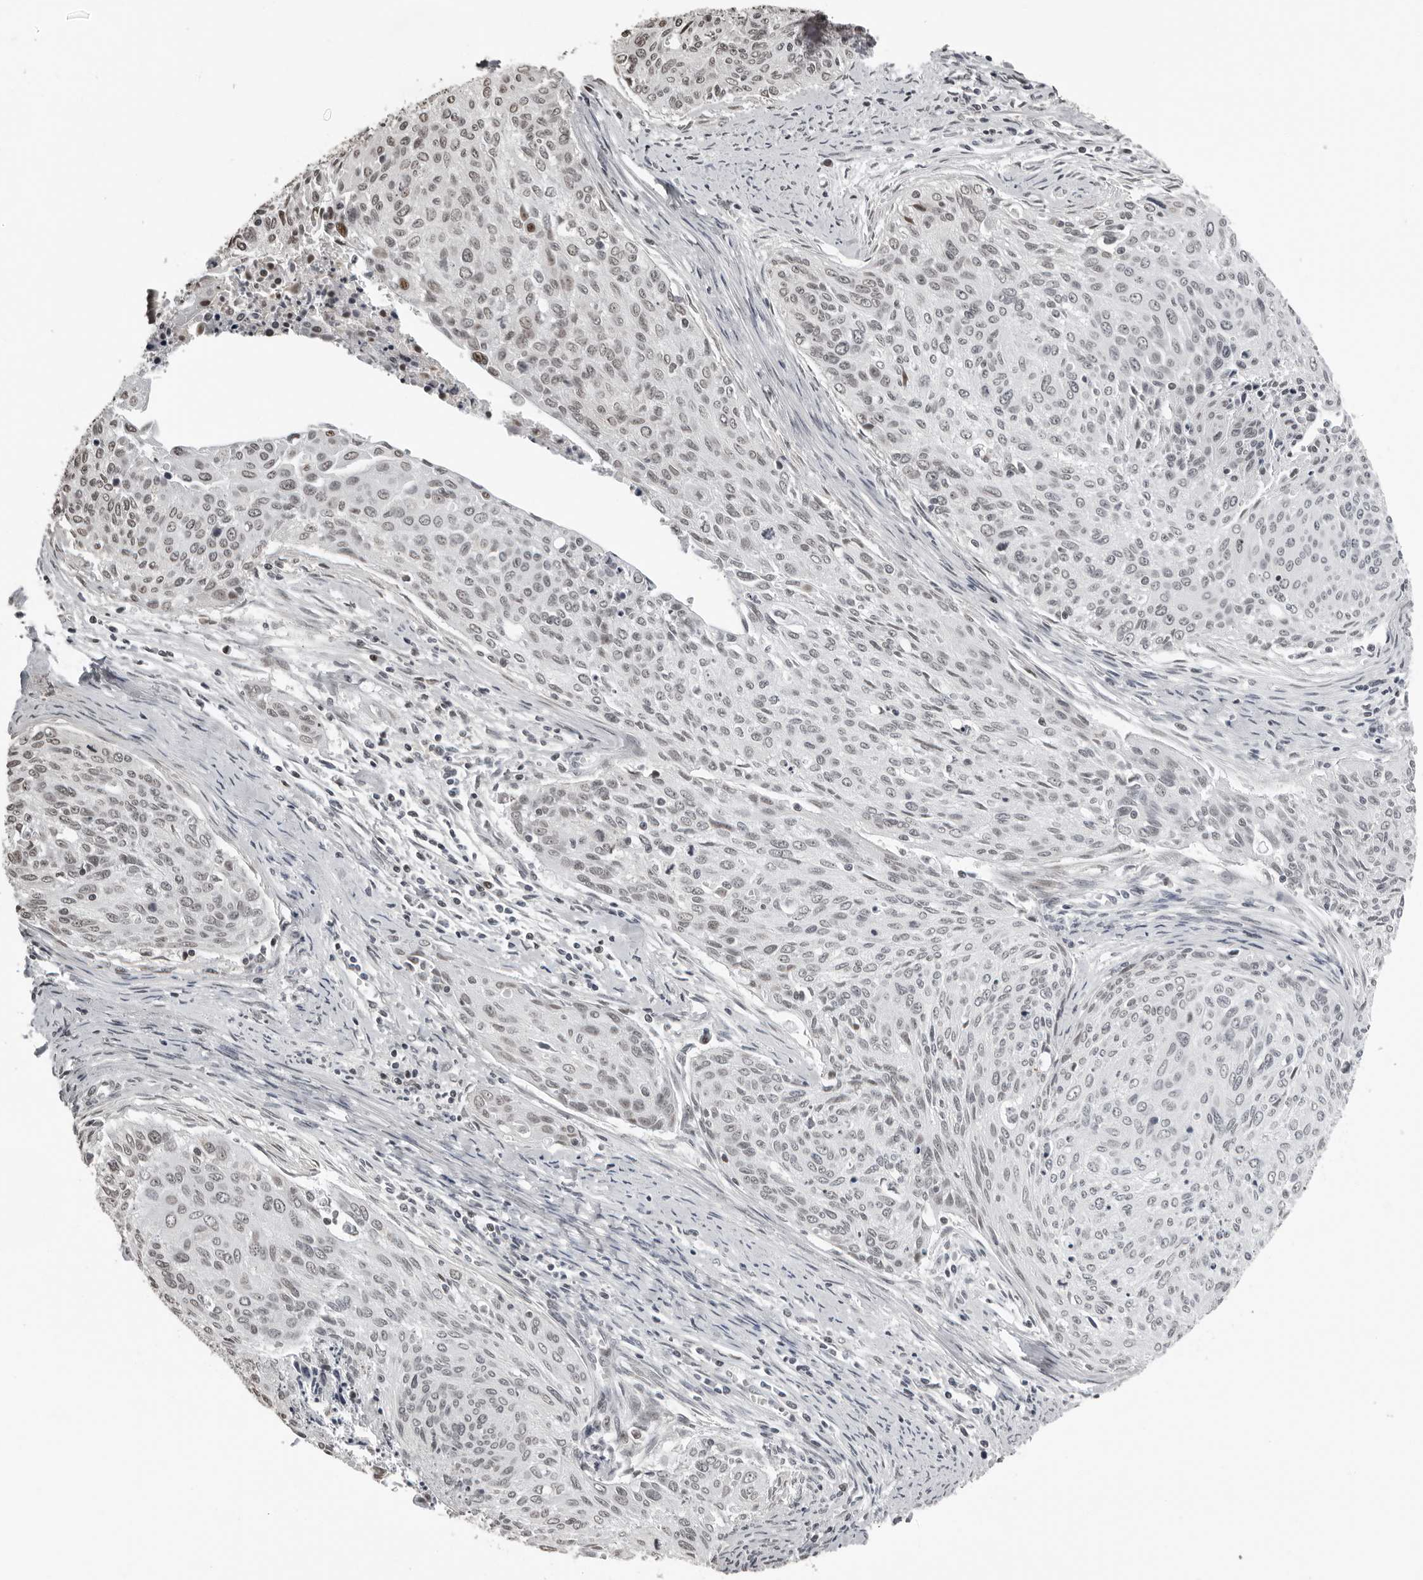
{"staining": {"intensity": "weak", "quantity": "25%-75%", "location": "nuclear"}, "tissue": "cervical cancer", "cell_type": "Tumor cells", "image_type": "cancer", "snomed": [{"axis": "morphology", "description": "Squamous cell carcinoma, NOS"}, {"axis": "topography", "description": "Cervix"}], "caption": "Cervical cancer stained for a protein demonstrates weak nuclear positivity in tumor cells.", "gene": "ORC1", "patient": {"sex": "female", "age": 55}}